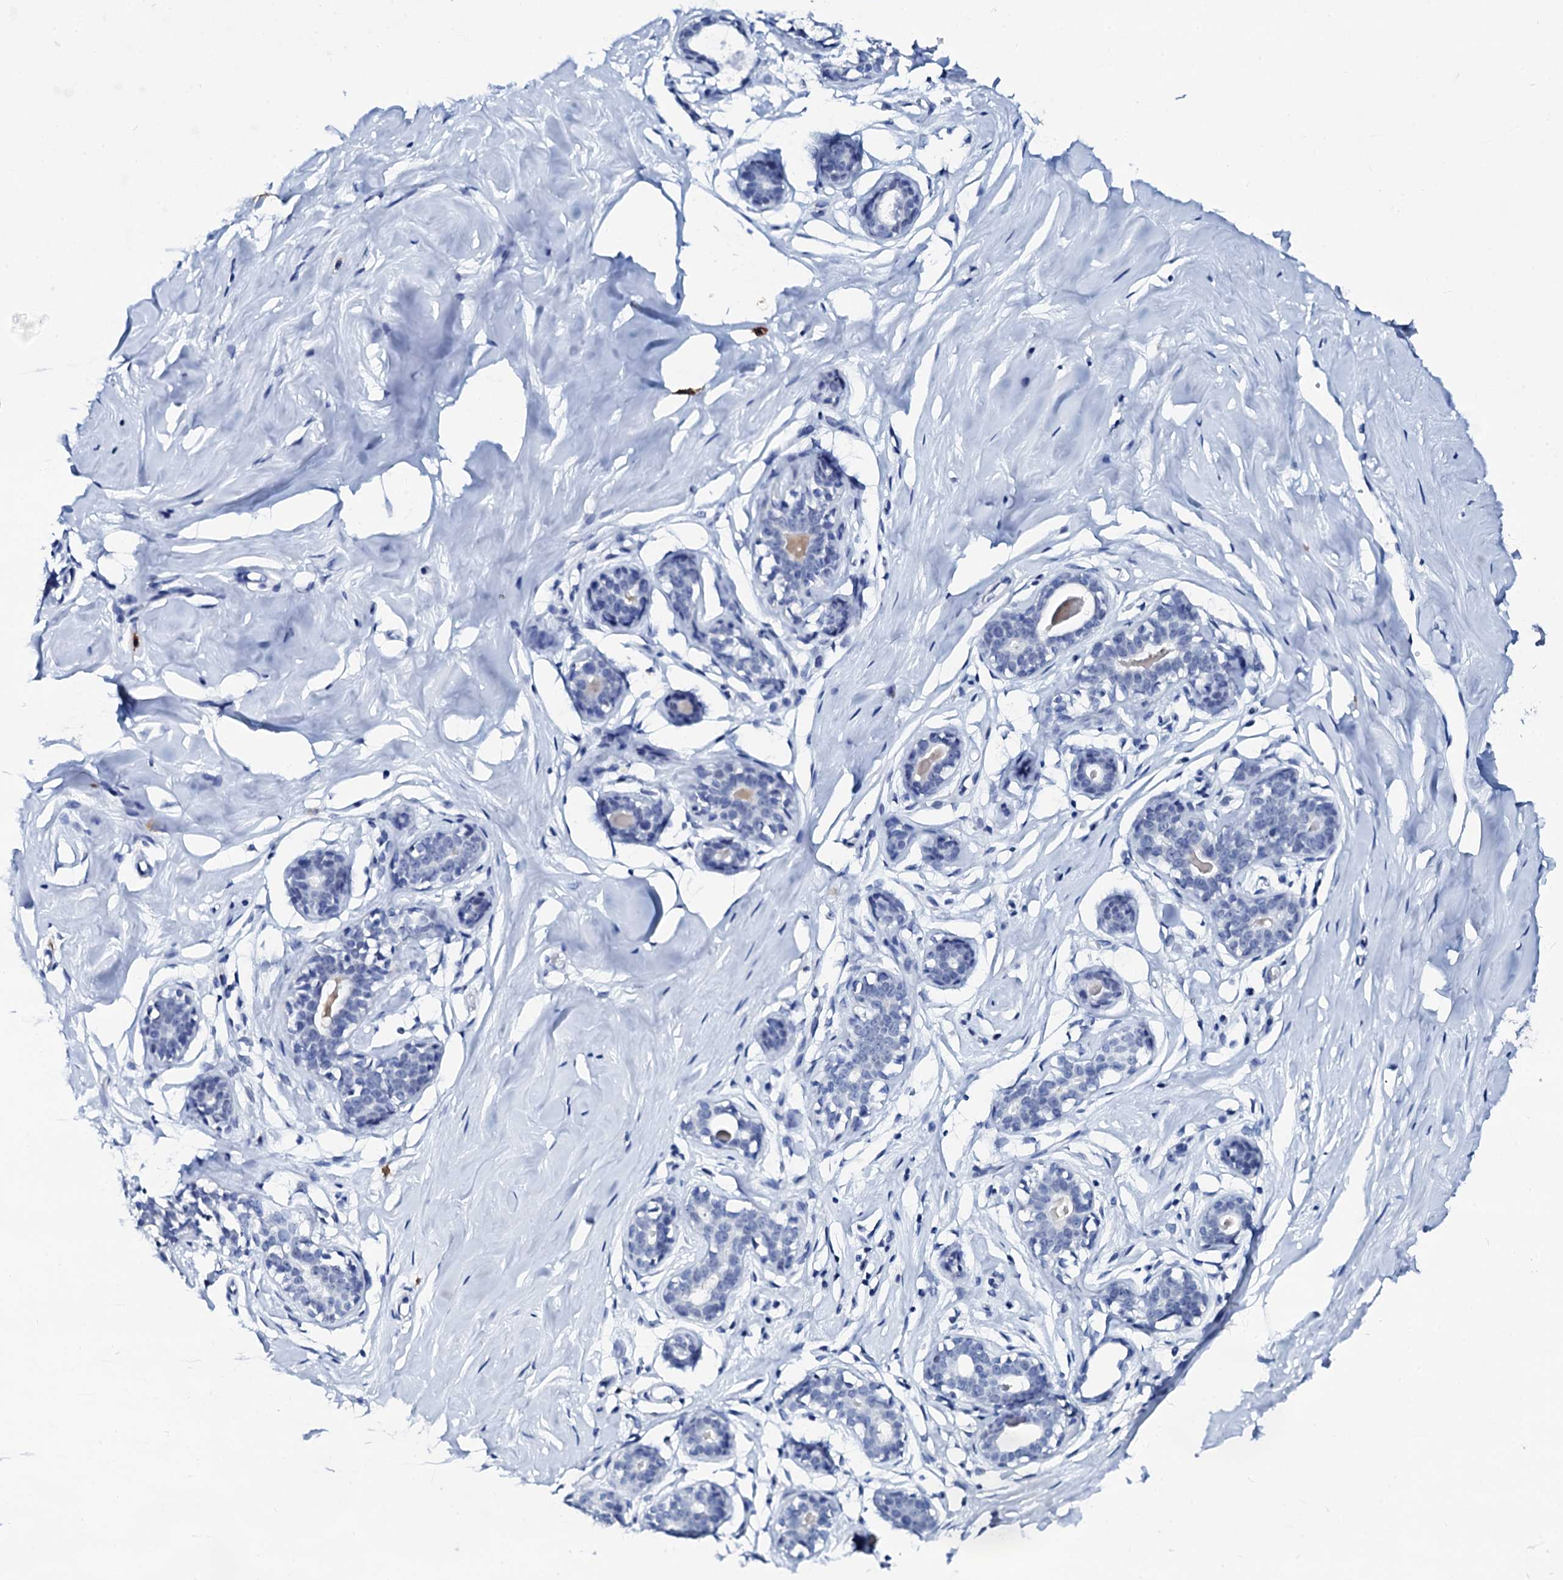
{"staining": {"intensity": "negative", "quantity": "none", "location": "none"}, "tissue": "breast", "cell_type": "Adipocytes", "image_type": "normal", "snomed": [{"axis": "morphology", "description": "Normal tissue, NOS"}, {"axis": "morphology", "description": "Adenoma, NOS"}, {"axis": "topography", "description": "Breast"}], "caption": "Immunohistochemical staining of normal breast displays no significant expression in adipocytes.", "gene": "SPATA19", "patient": {"sex": "female", "age": 23}}